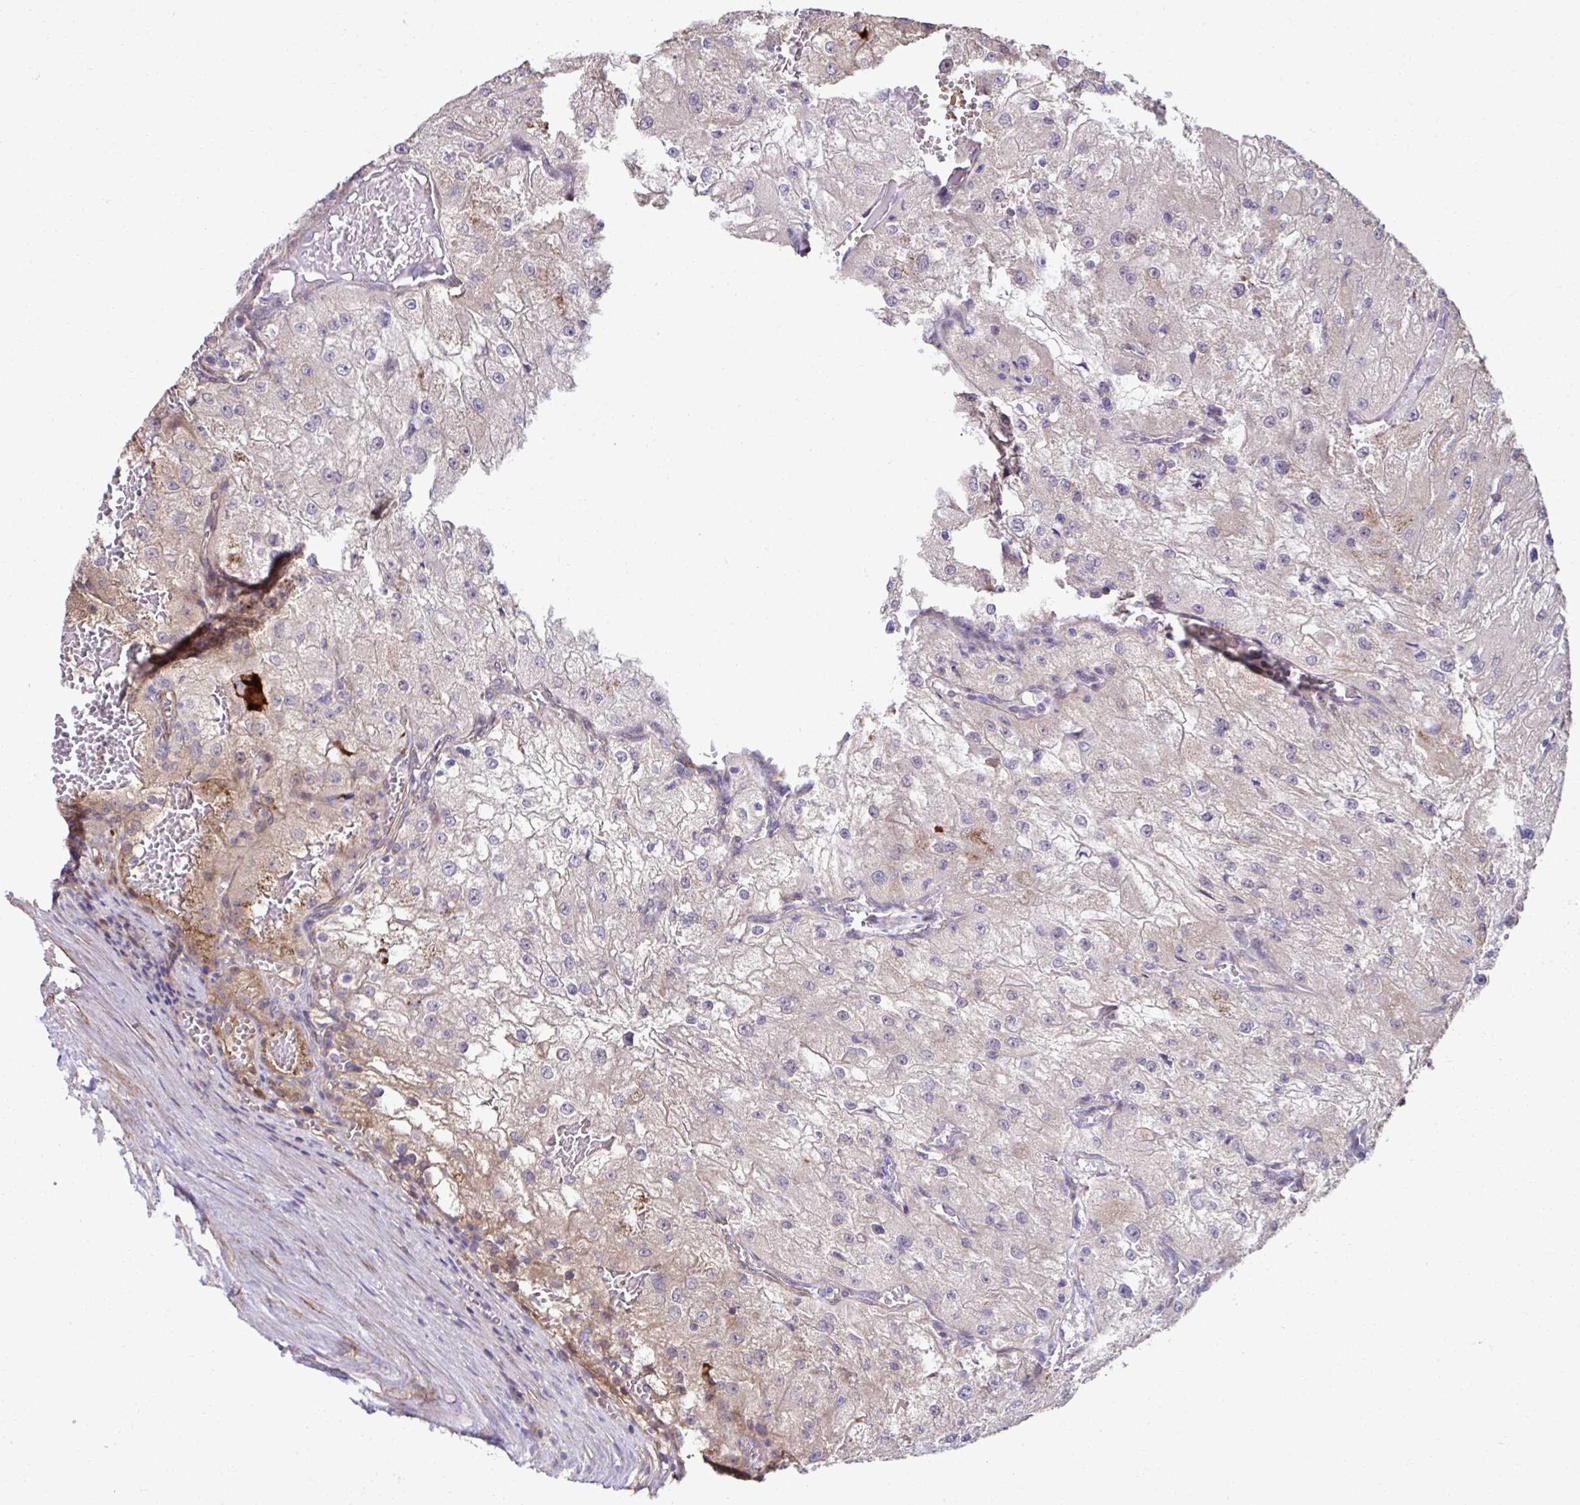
{"staining": {"intensity": "moderate", "quantity": "<25%", "location": "cytoplasmic/membranous"}, "tissue": "renal cancer", "cell_type": "Tumor cells", "image_type": "cancer", "snomed": [{"axis": "morphology", "description": "Adenocarcinoma, NOS"}, {"axis": "topography", "description": "Kidney"}], "caption": "DAB immunohistochemical staining of renal cancer (adenocarcinoma) demonstrates moderate cytoplasmic/membranous protein staining in about <25% of tumor cells. The protein is stained brown, and the nuclei are stained in blue (DAB IHC with brightfield microscopy, high magnification).", "gene": "TRIM52", "patient": {"sex": "female", "age": 74}}